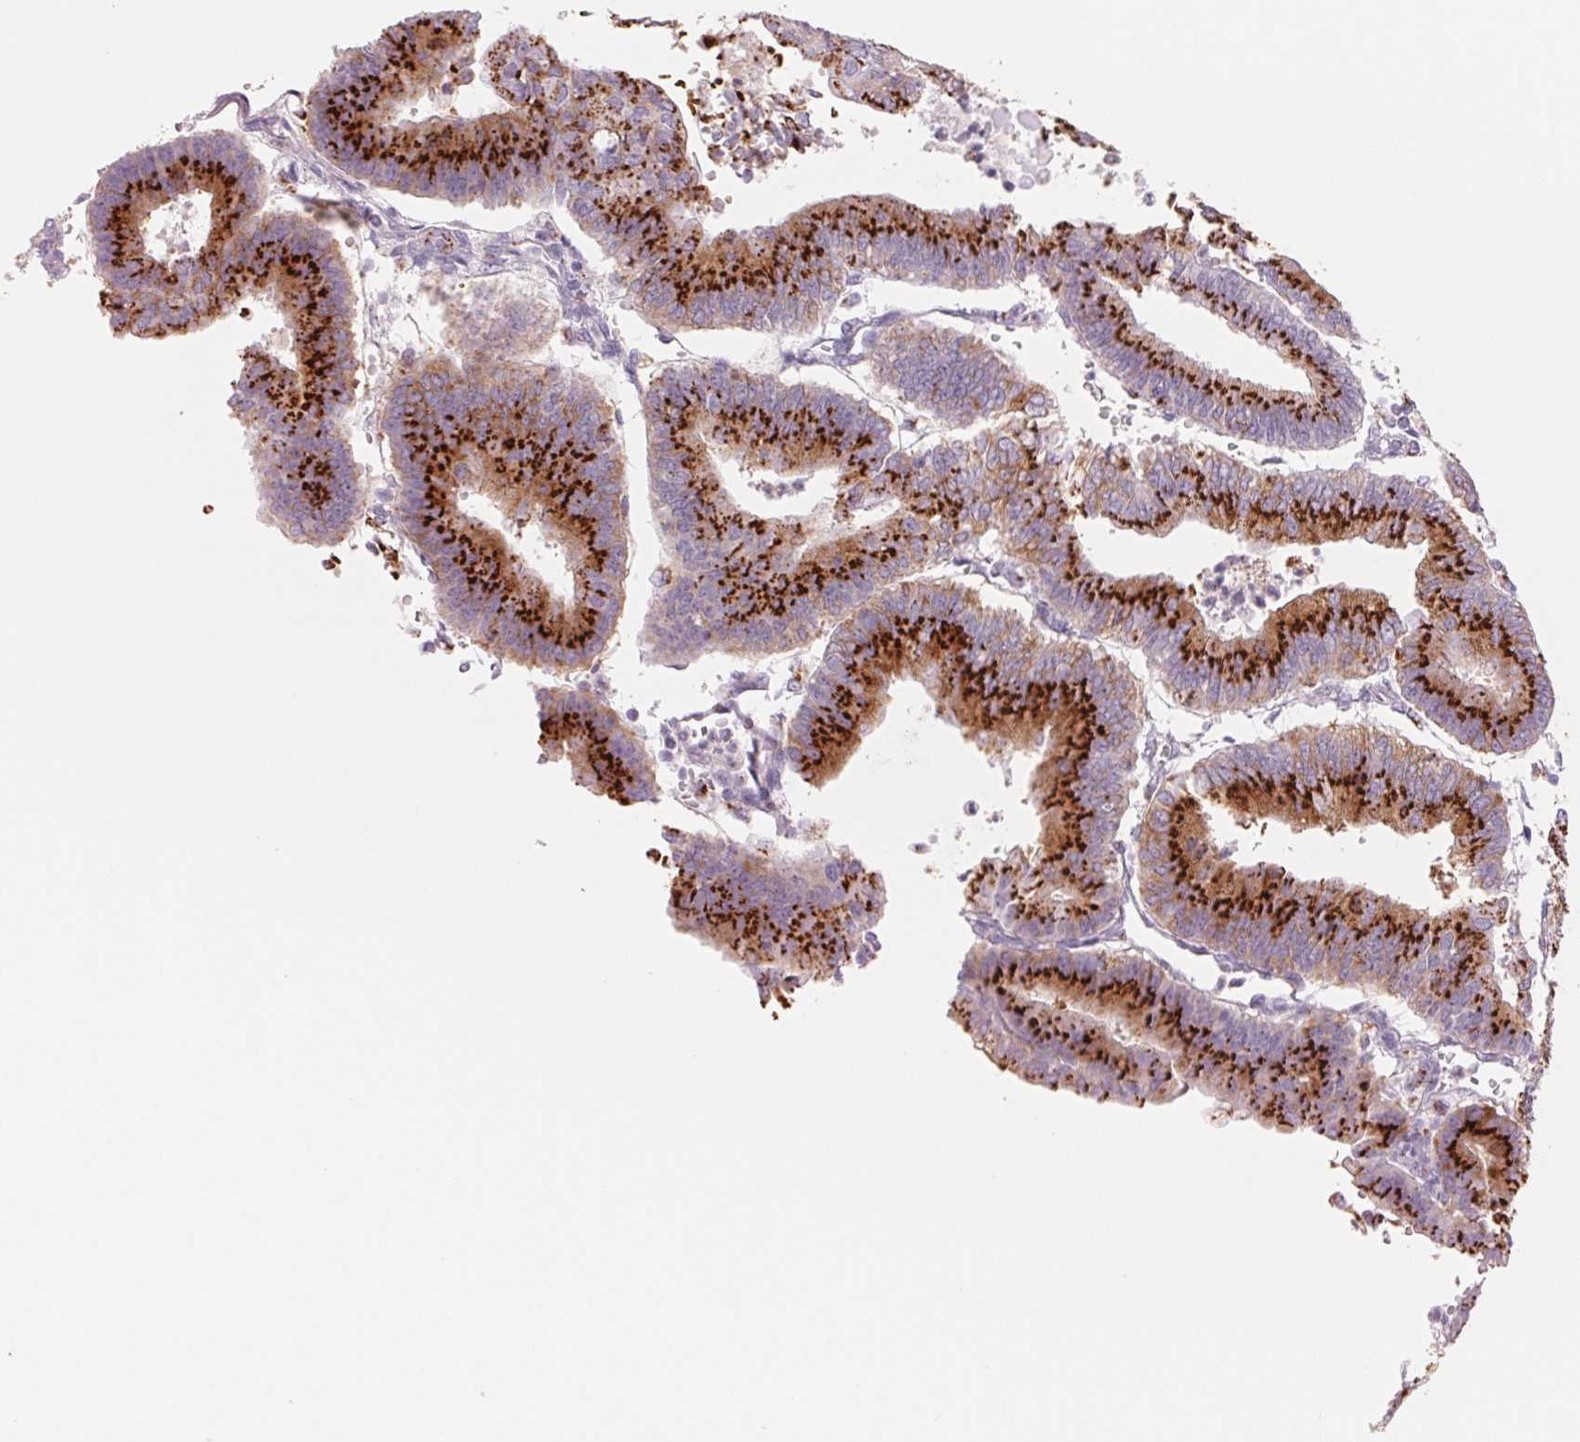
{"staining": {"intensity": "strong", "quantity": ">75%", "location": "cytoplasmic/membranous"}, "tissue": "endometrial cancer", "cell_type": "Tumor cells", "image_type": "cancer", "snomed": [{"axis": "morphology", "description": "Adenocarcinoma, NOS"}, {"axis": "topography", "description": "Endometrium"}], "caption": "There is high levels of strong cytoplasmic/membranous positivity in tumor cells of adenocarcinoma (endometrial), as demonstrated by immunohistochemical staining (brown color).", "gene": "GALNT7", "patient": {"sex": "female", "age": 65}}